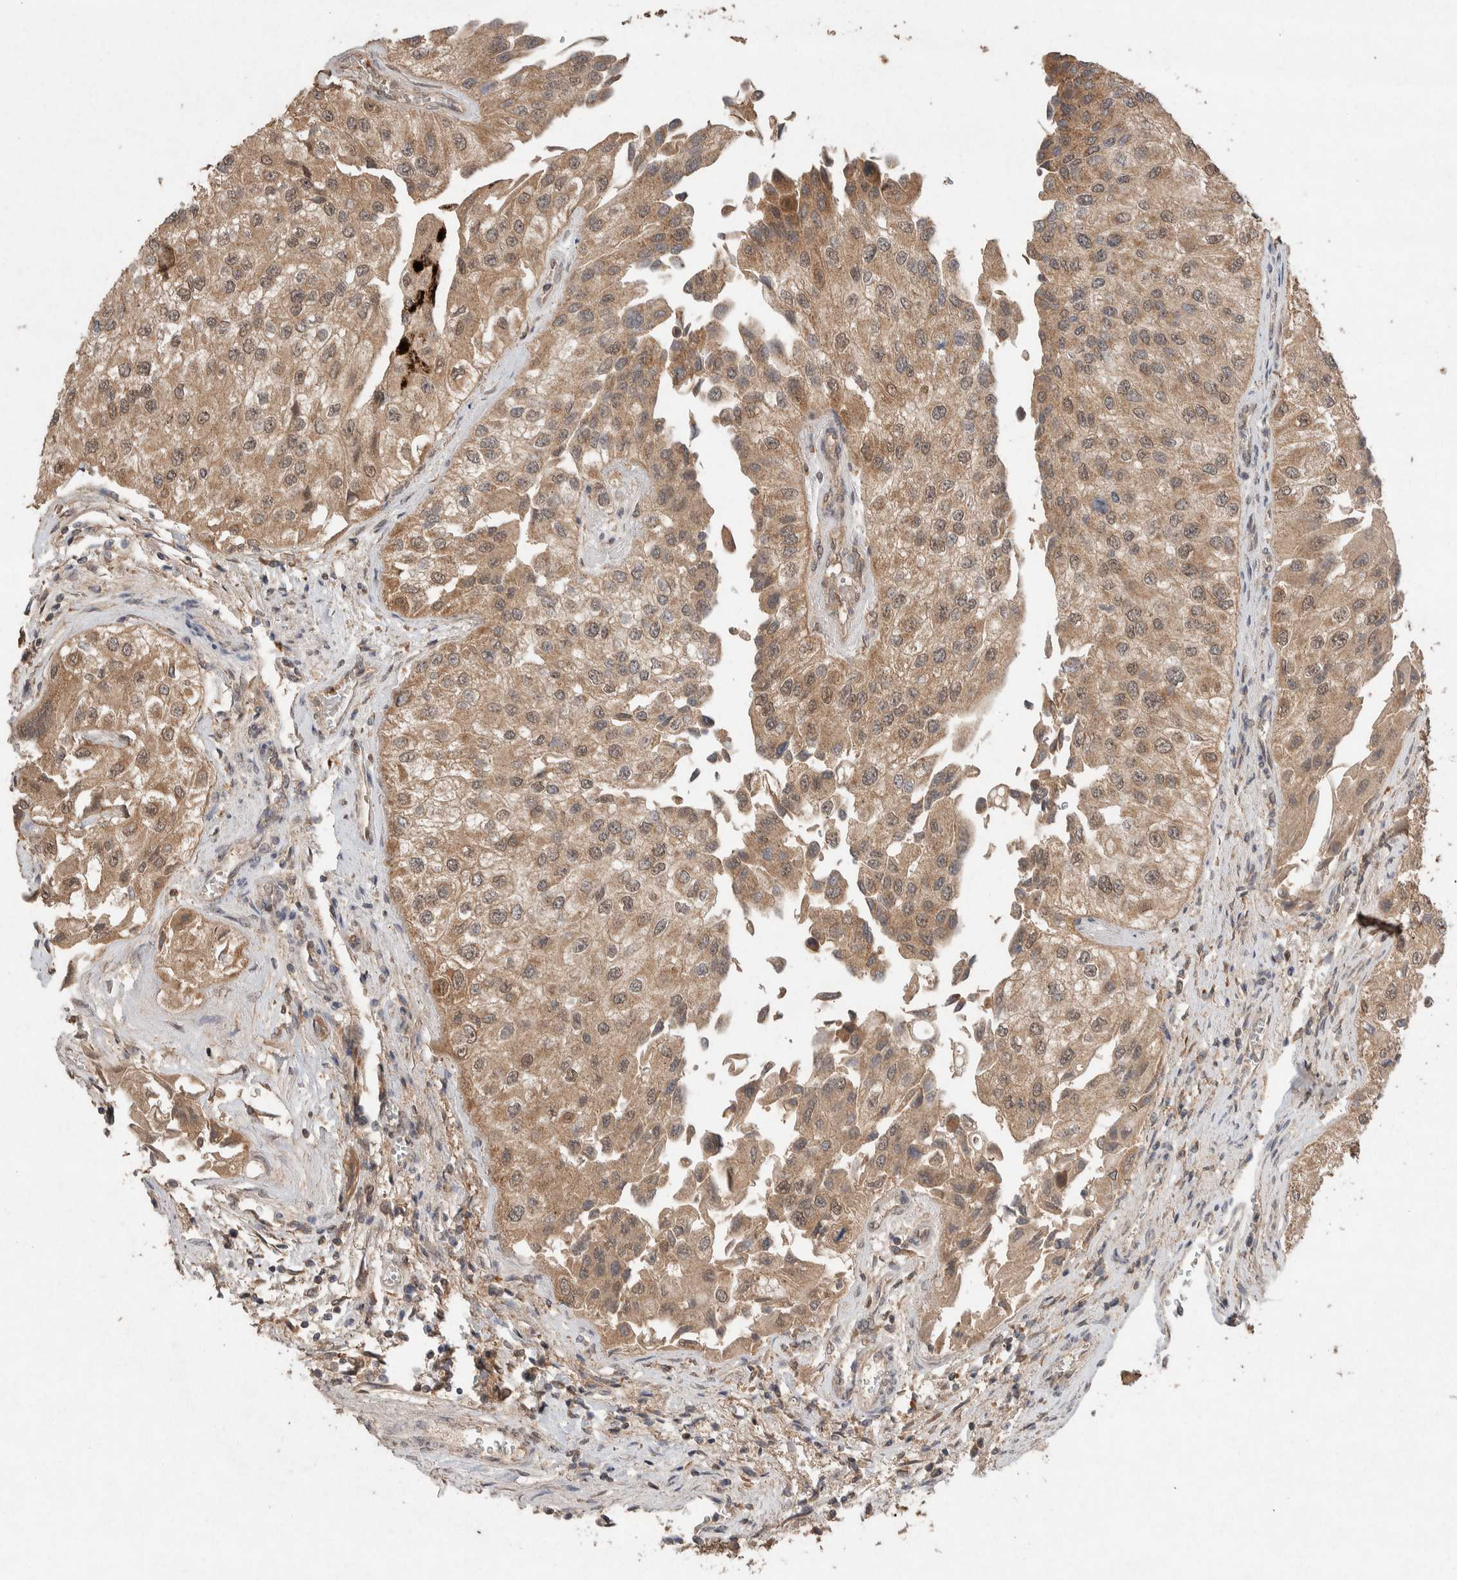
{"staining": {"intensity": "moderate", "quantity": ">75%", "location": "cytoplasmic/membranous"}, "tissue": "urothelial cancer", "cell_type": "Tumor cells", "image_type": "cancer", "snomed": [{"axis": "morphology", "description": "Urothelial carcinoma, High grade"}, {"axis": "topography", "description": "Kidney"}, {"axis": "topography", "description": "Urinary bladder"}], "caption": "A brown stain labels moderate cytoplasmic/membranous staining of a protein in urothelial cancer tumor cells.", "gene": "KCNJ5", "patient": {"sex": "male", "age": 77}}